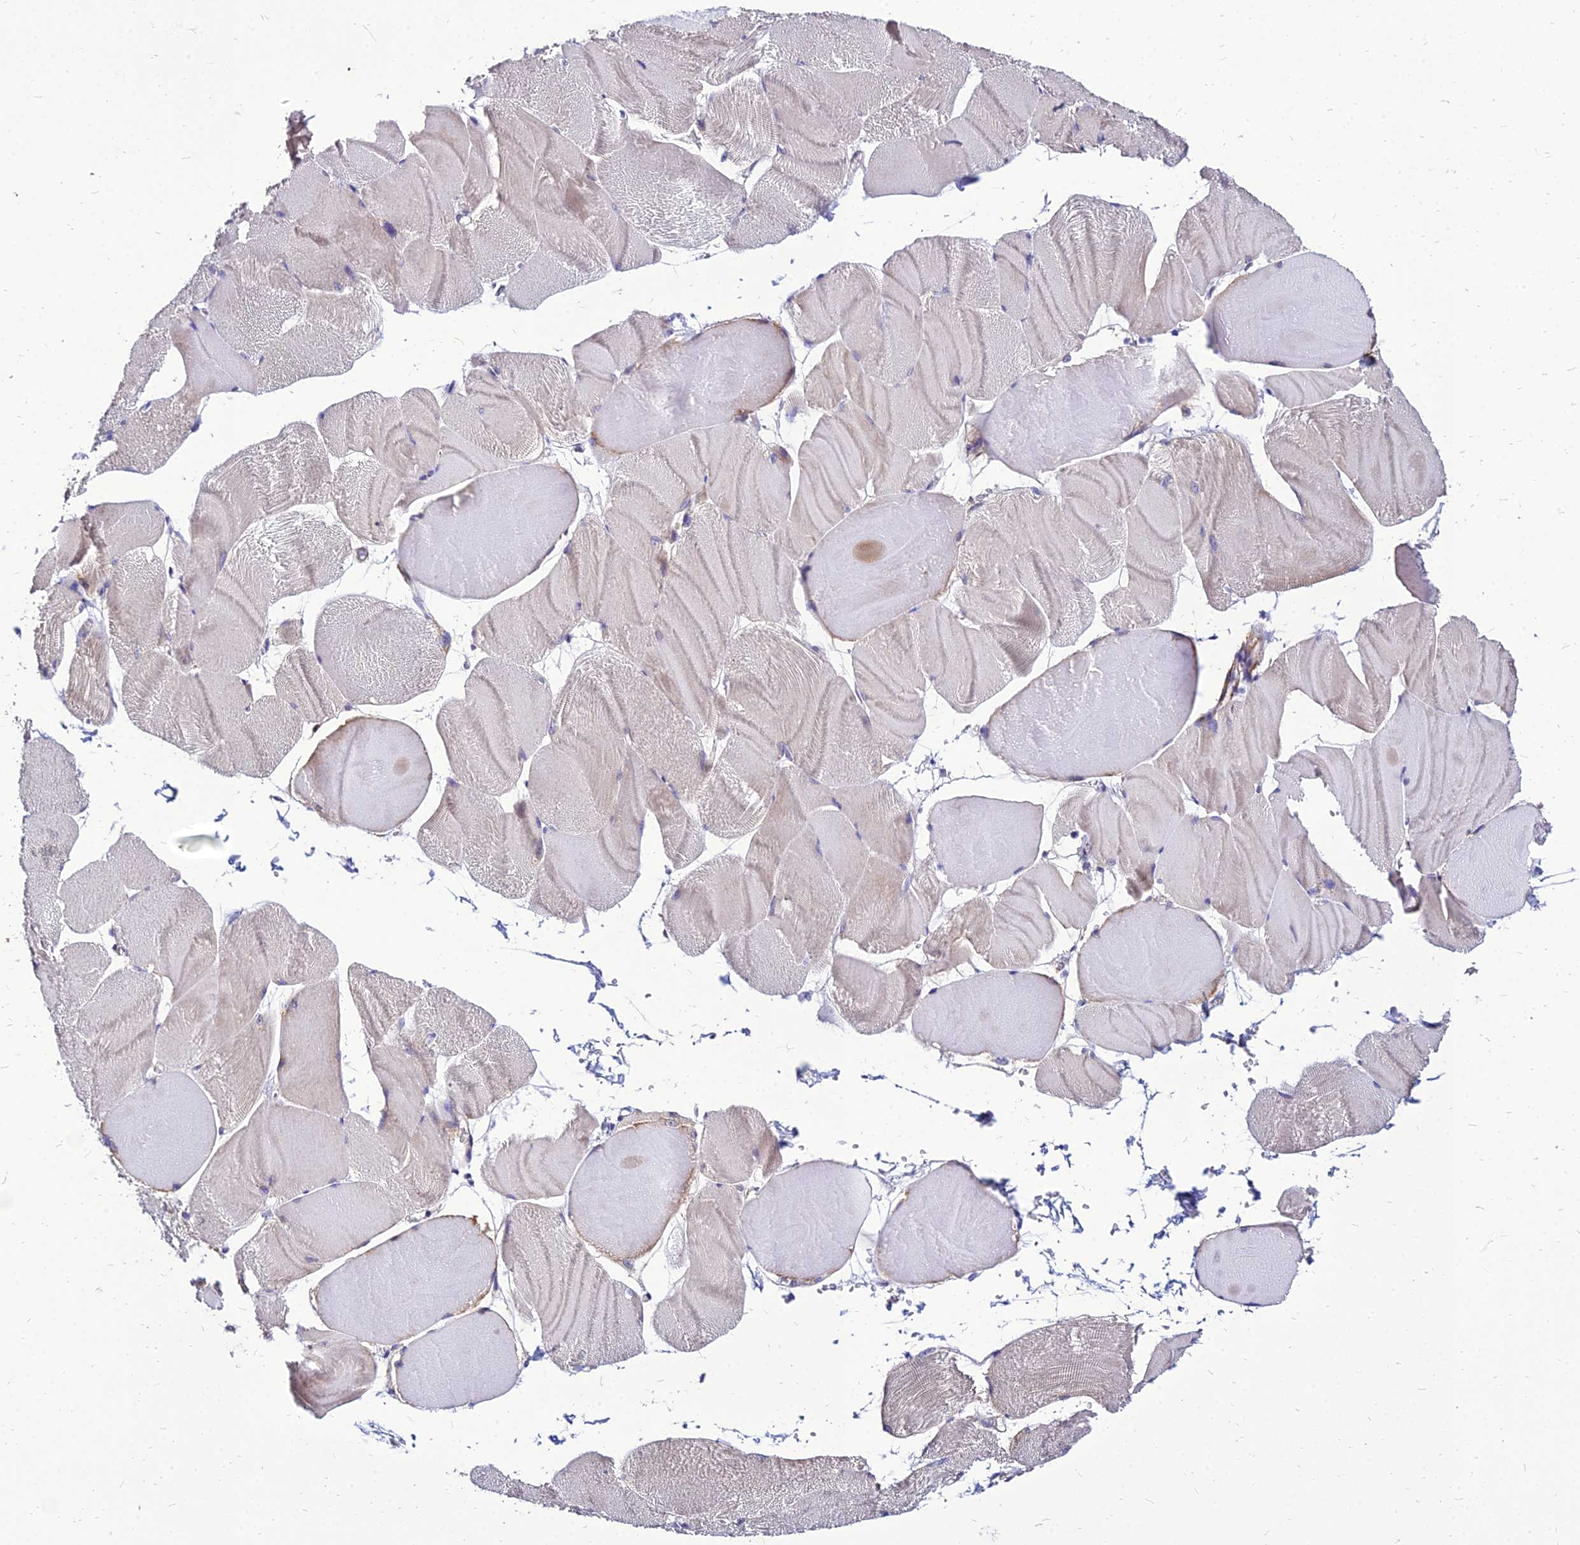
{"staining": {"intensity": "weak", "quantity": "<25%", "location": "cytoplasmic/membranous"}, "tissue": "skeletal muscle", "cell_type": "Myocytes", "image_type": "normal", "snomed": [{"axis": "morphology", "description": "Normal tissue, NOS"}, {"axis": "morphology", "description": "Basal cell carcinoma"}, {"axis": "topography", "description": "Skeletal muscle"}], "caption": "DAB immunohistochemical staining of normal human skeletal muscle exhibits no significant expression in myocytes.", "gene": "YEATS2", "patient": {"sex": "female", "age": 64}}